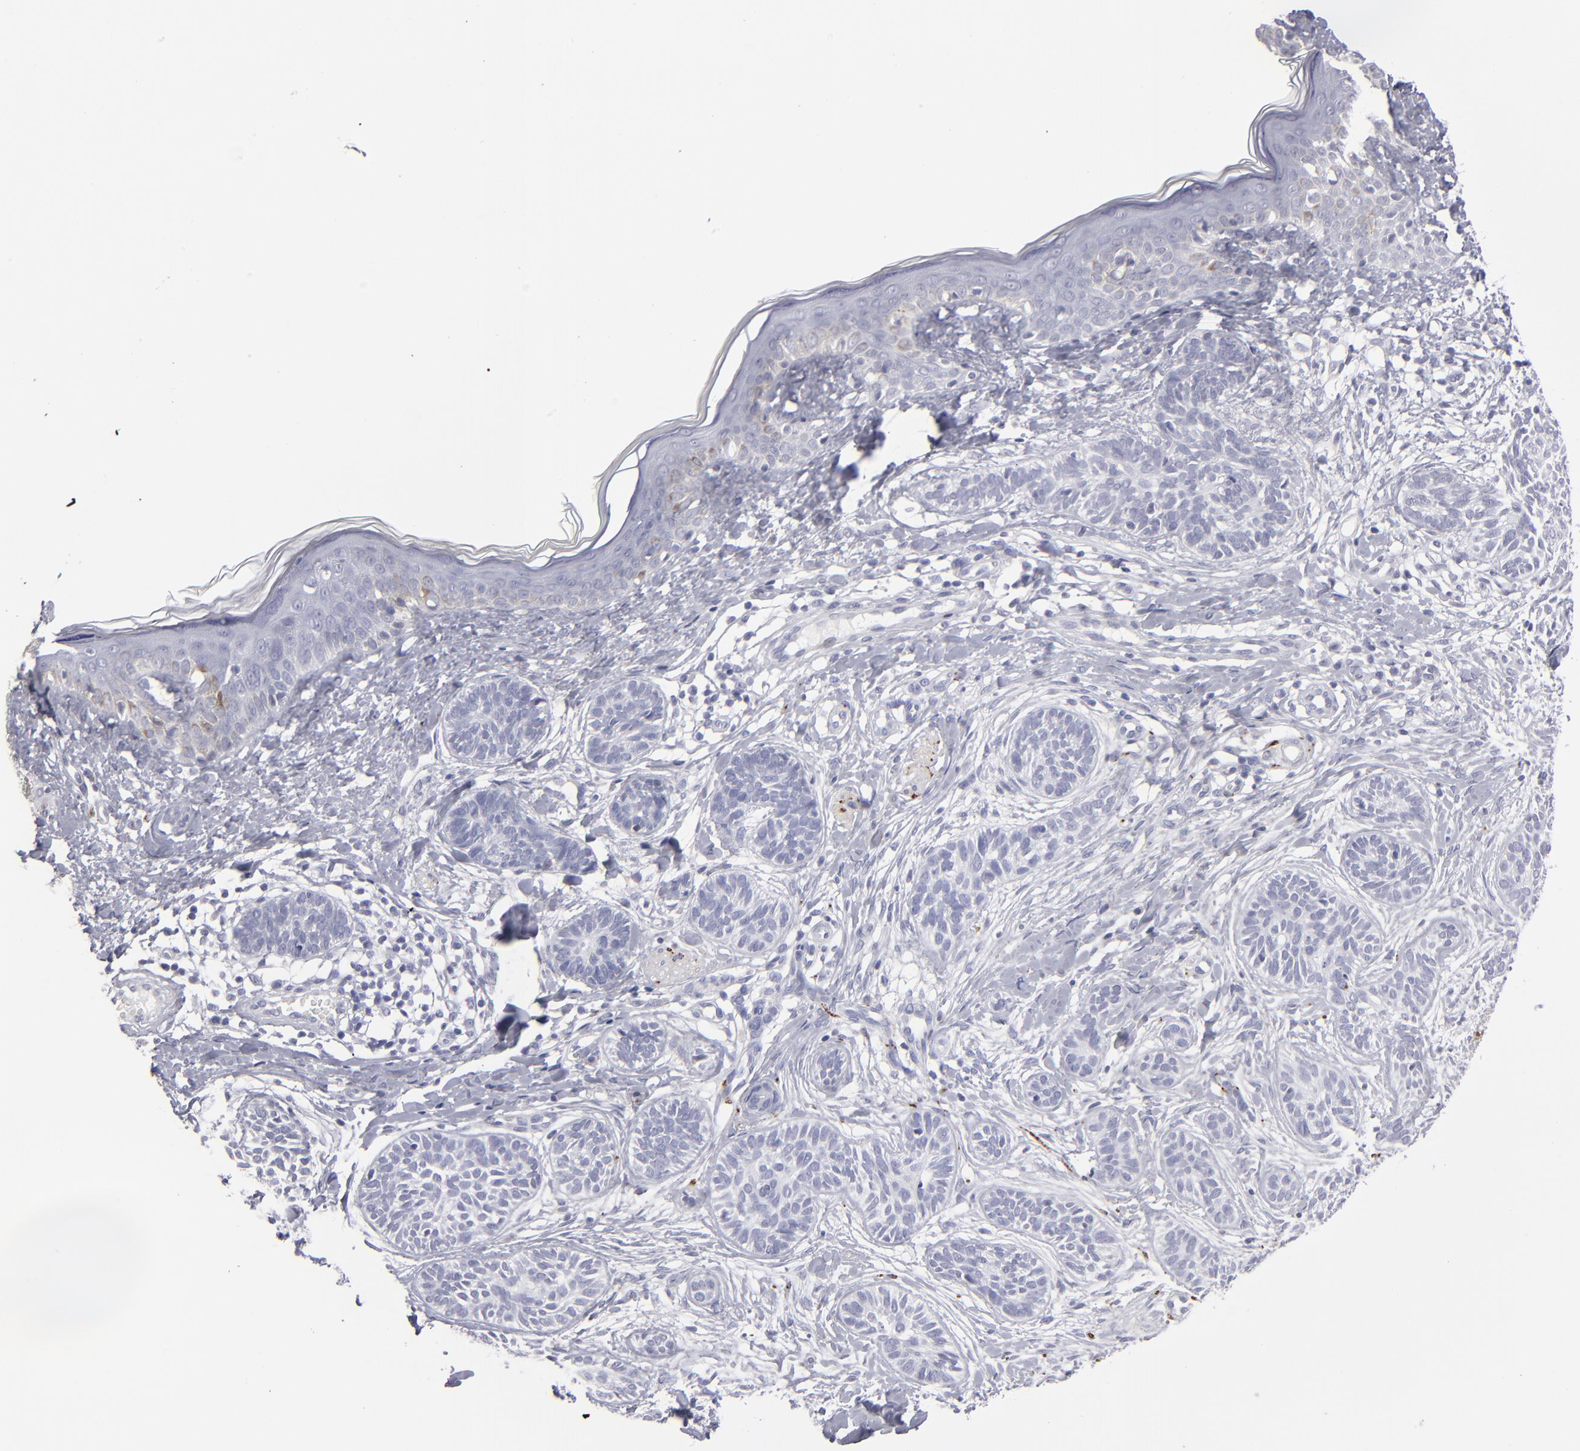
{"staining": {"intensity": "negative", "quantity": "none", "location": "none"}, "tissue": "skin cancer", "cell_type": "Tumor cells", "image_type": "cancer", "snomed": [{"axis": "morphology", "description": "Normal tissue, NOS"}, {"axis": "morphology", "description": "Basal cell carcinoma"}, {"axis": "topography", "description": "Skin"}], "caption": "There is no significant positivity in tumor cells of skin cancer (basal cell carcinoma).", "gene": "CADM3", "patient": {"sex": "male", "age": 63}}